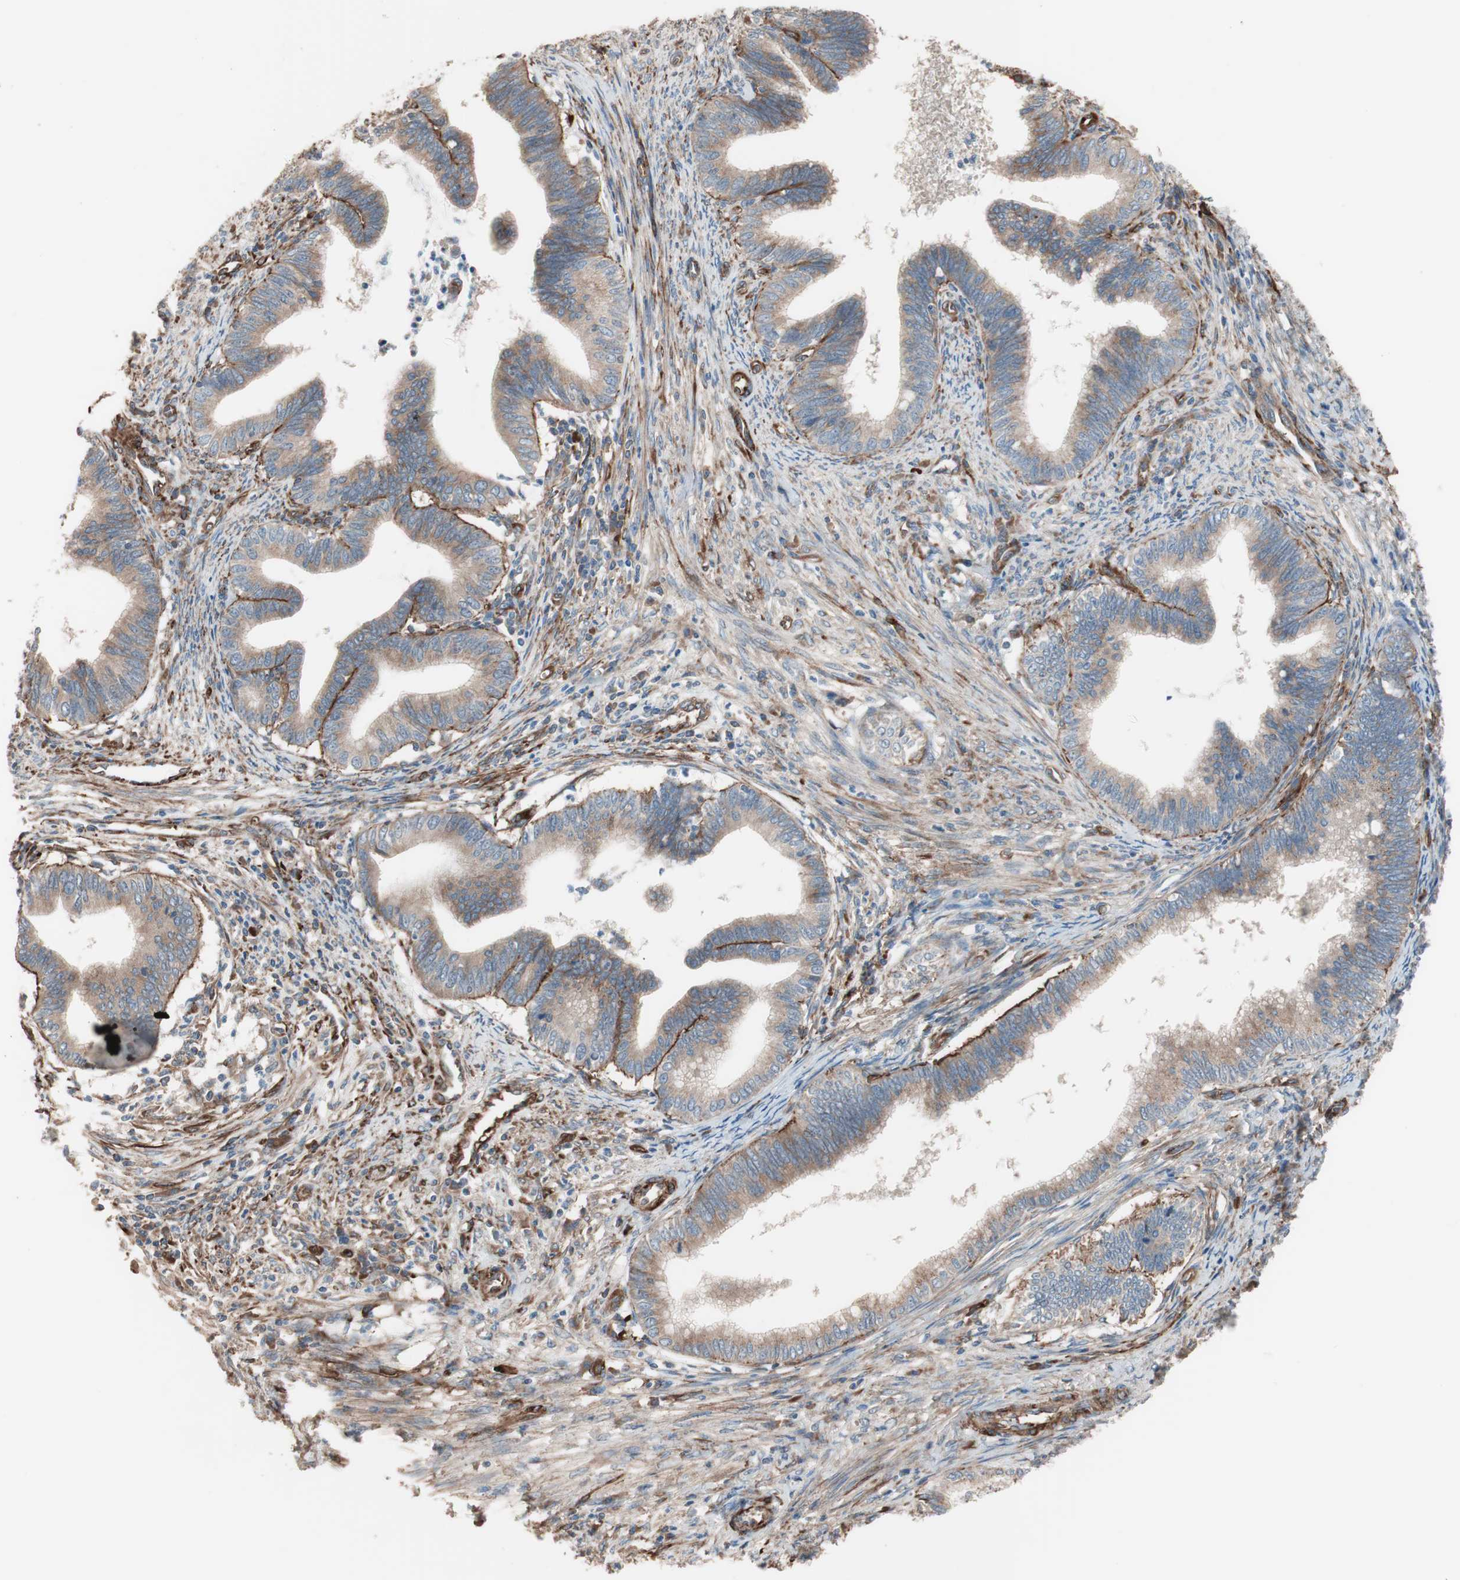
{"staining": {"intensity": "strong", "quantity": ">75%", "location": "cytoplasmic/membranous"}, "tissue": "cervical cancer", "cell_type": "Tumor cells", "image_type": "cancer", "snomed": [{"axis": "morphology", "description": "Adenocarcinoma, NOS"}, {"axis": "topography", "description": "Cervix"}], "caption": "A histopathology image of adenocarcinoma (cervical) stained for a protein reveals strong cytoplasmic/membranous brown staining in tumor cells. The staining is performed using DAB (3,3'-diaminobenzidine) brown chromogen to label protein expression. The nuclei are counter-stained blue using hematoxylin.", "gene": "GPSM2", "patient": {"sex": "female", "age": 36}}